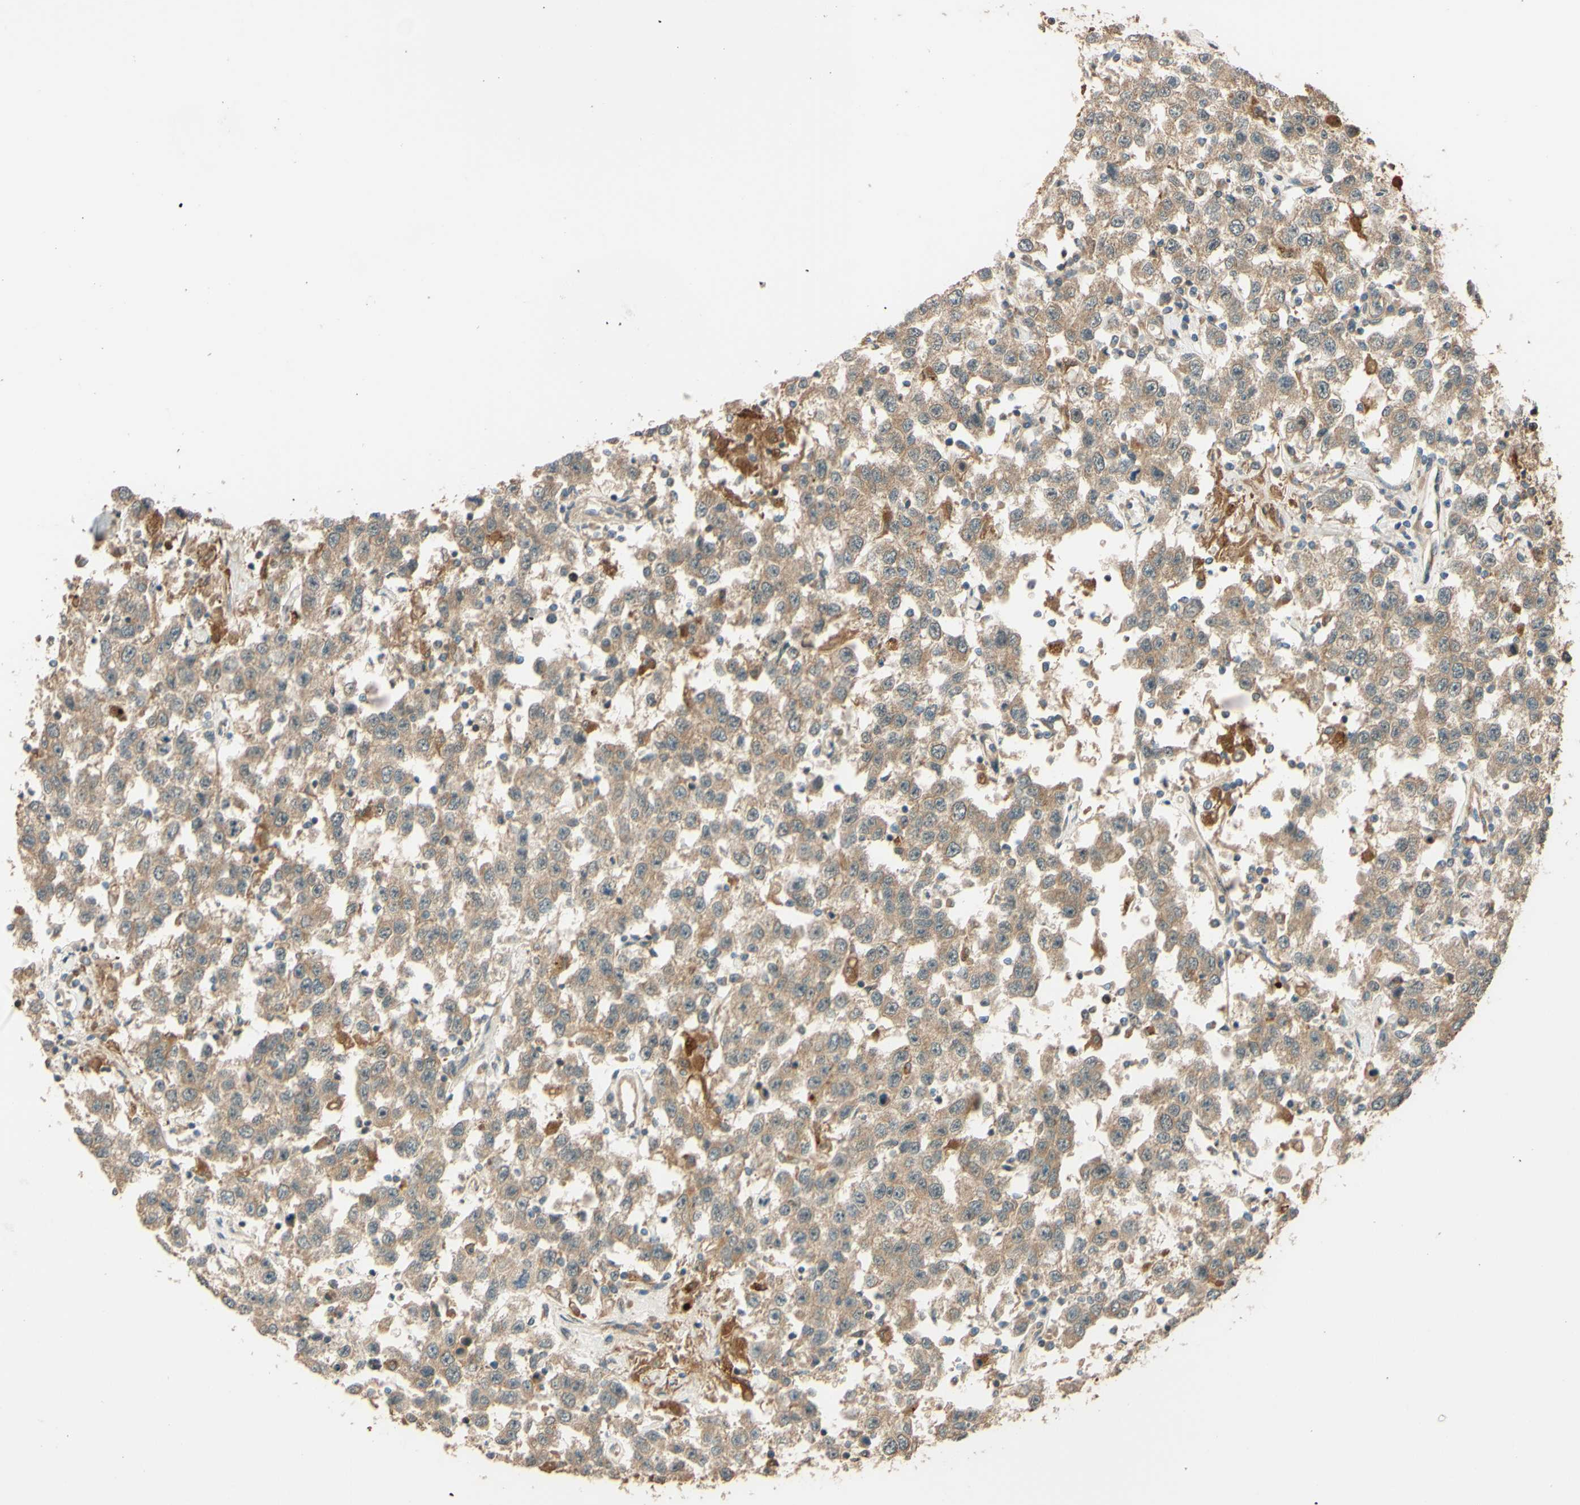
{"staining": {"intensity": "weak", "quantity": ">75%", "location": "cytoplasmic/membranous"}, "tissue": "testis cancer", "cell_type": "Tumor cells", "image_type": "cancer", "snomed": [{"axis": "morphology", "description": "Seminoma, NOS"}, {"axis": "topography", "description": "Testis"}], "caption": "Tumor cells reveal low levels of weak cytoplasmic/membranous positivity in approximately >75% of cells in human testis seminoma.", "gene": "RNF19A", "patient": {"sex": "male", "age": 41}}